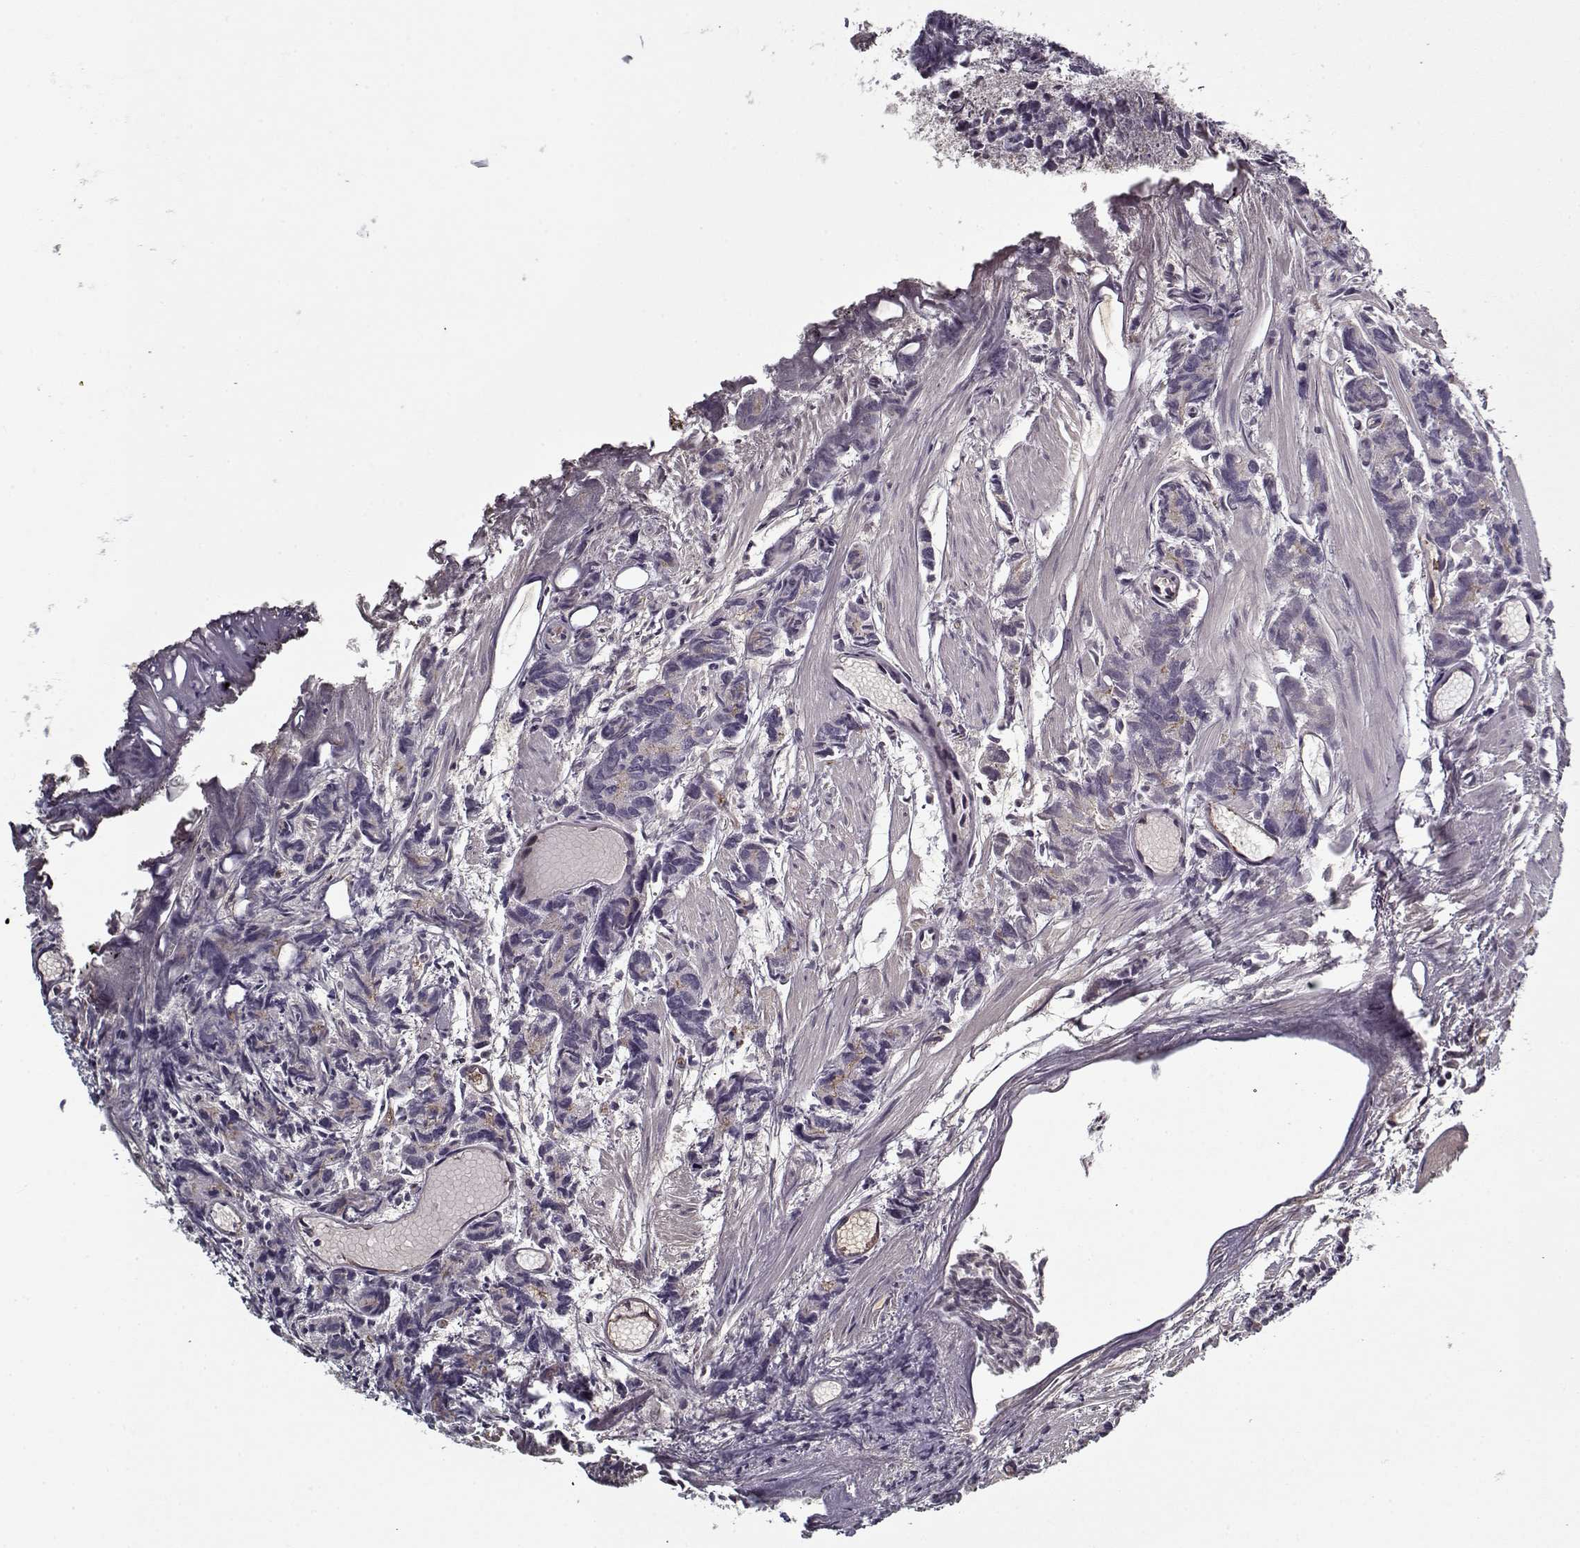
{"staining": {"intensity": "negative", "quantity": "none", "location": "none"}, "tissue": "prostate cancer", "cell_type": "Tumor cells", "image_type": "cancer", "snomed": [{"axis": "morphology", "description": "Adenocarcinoma, High grade"}, {"axis": "topography", "description": "Prostate"}], "caption": "The immunohistochemistry (IHC) micrograph has no significant staining in tumor cells of prostate cancer tissue.", "gene": "AFM", "patient": {"sex": "male", "age": 77}}